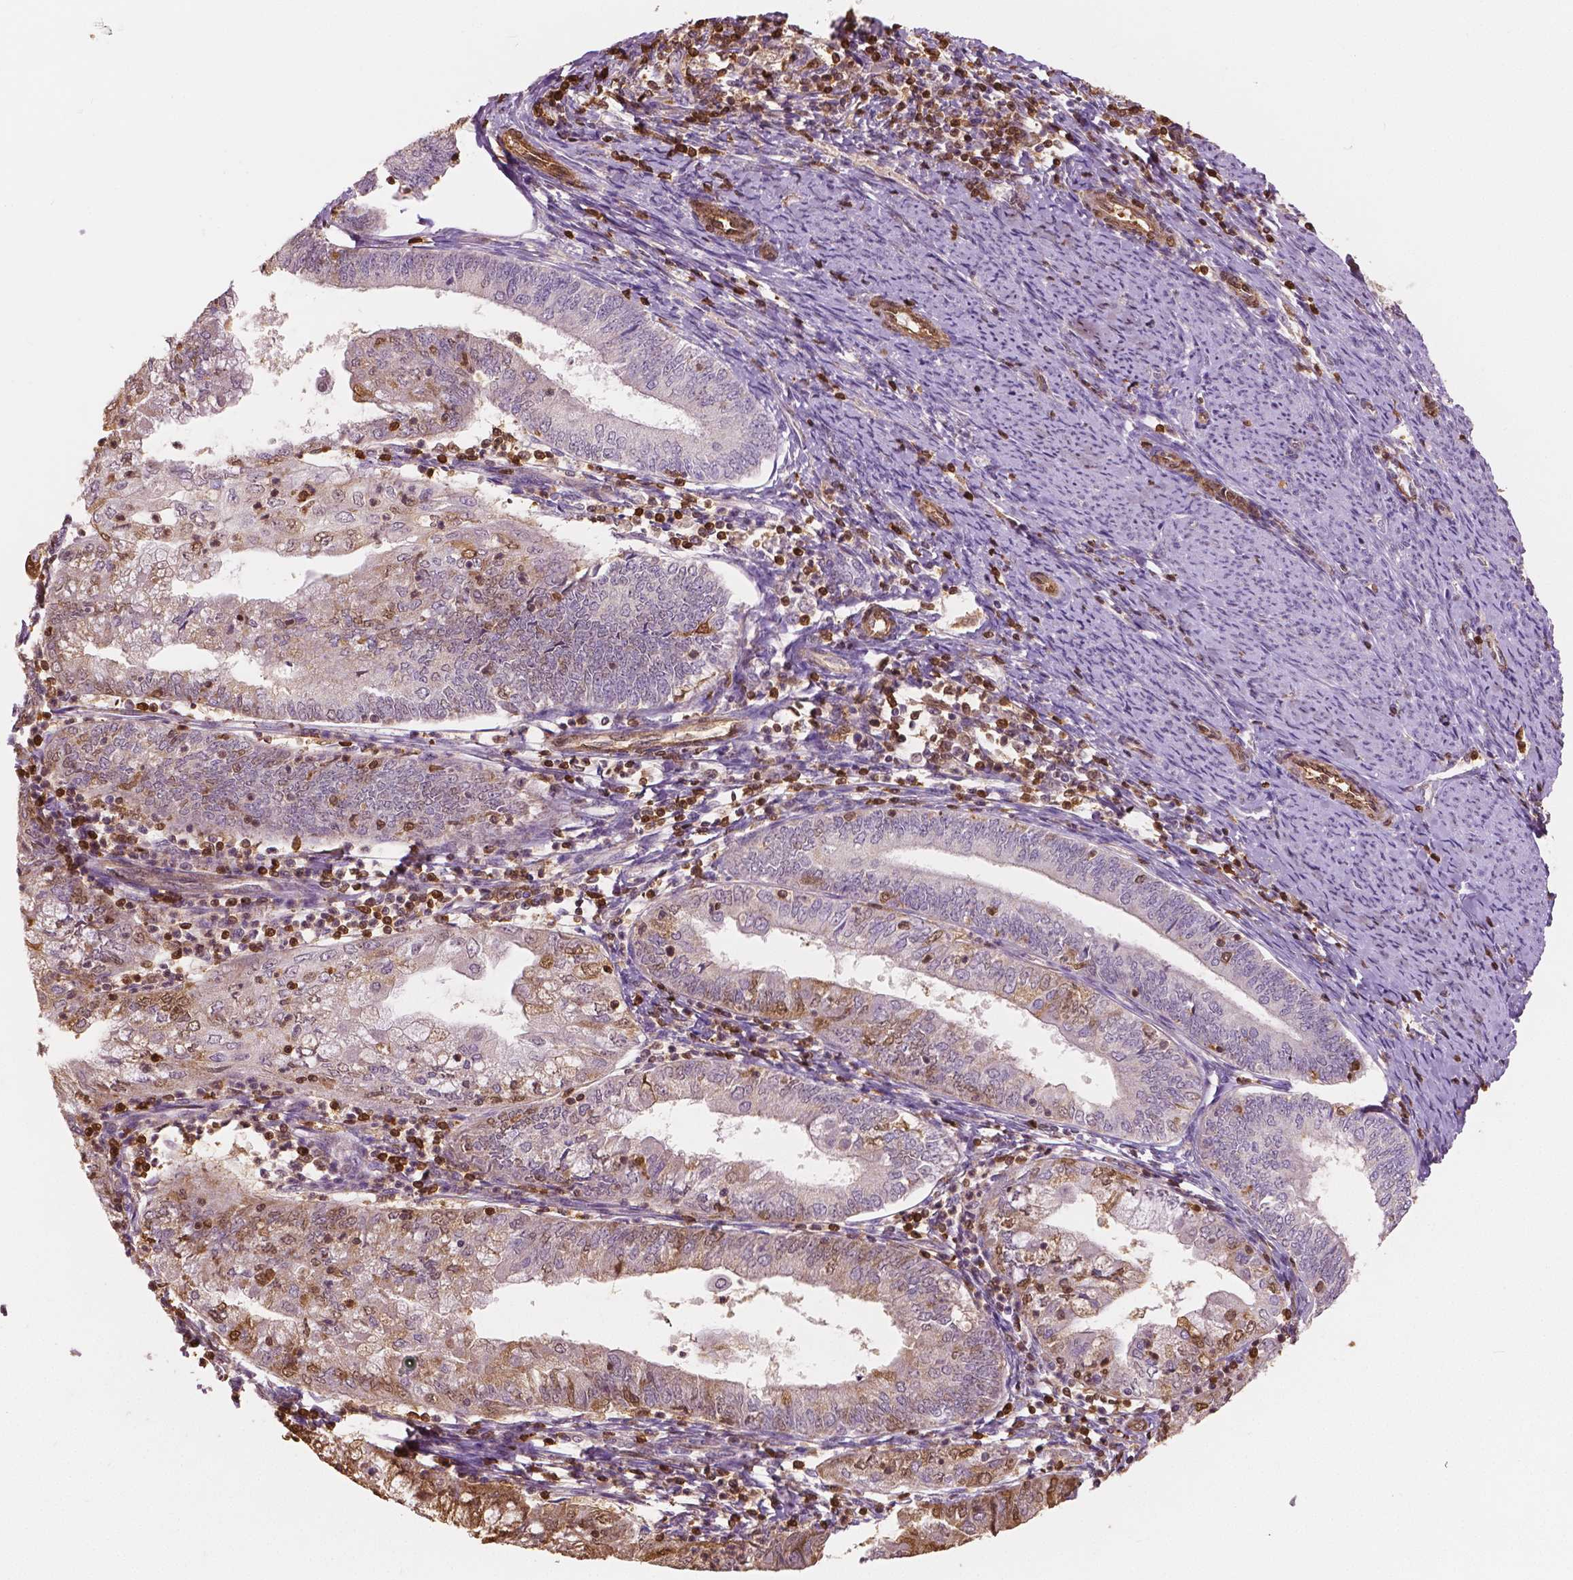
{"staining": {"intensity": "moderate", "quantity": "<25%", "location": "cytoplasmic/membranous,nuclear"}, "tissue": "endometrial cancer", "cell_type": "Tumor cells", "image_type": "cancer", "snomed": [{"axis": "morphology", "description": "Adenocarcinoma, NOS"}, {"axis": "topography", "description": "Endometrium"}], "caption": "A photomicrograph of human endometrial cancer stained for a protein displays moderate cytoplasmic/membranous and nuclear brown staining in tumor cells.", "gene": "S100A4", "patient": {"sex": "female", "age": 55}}